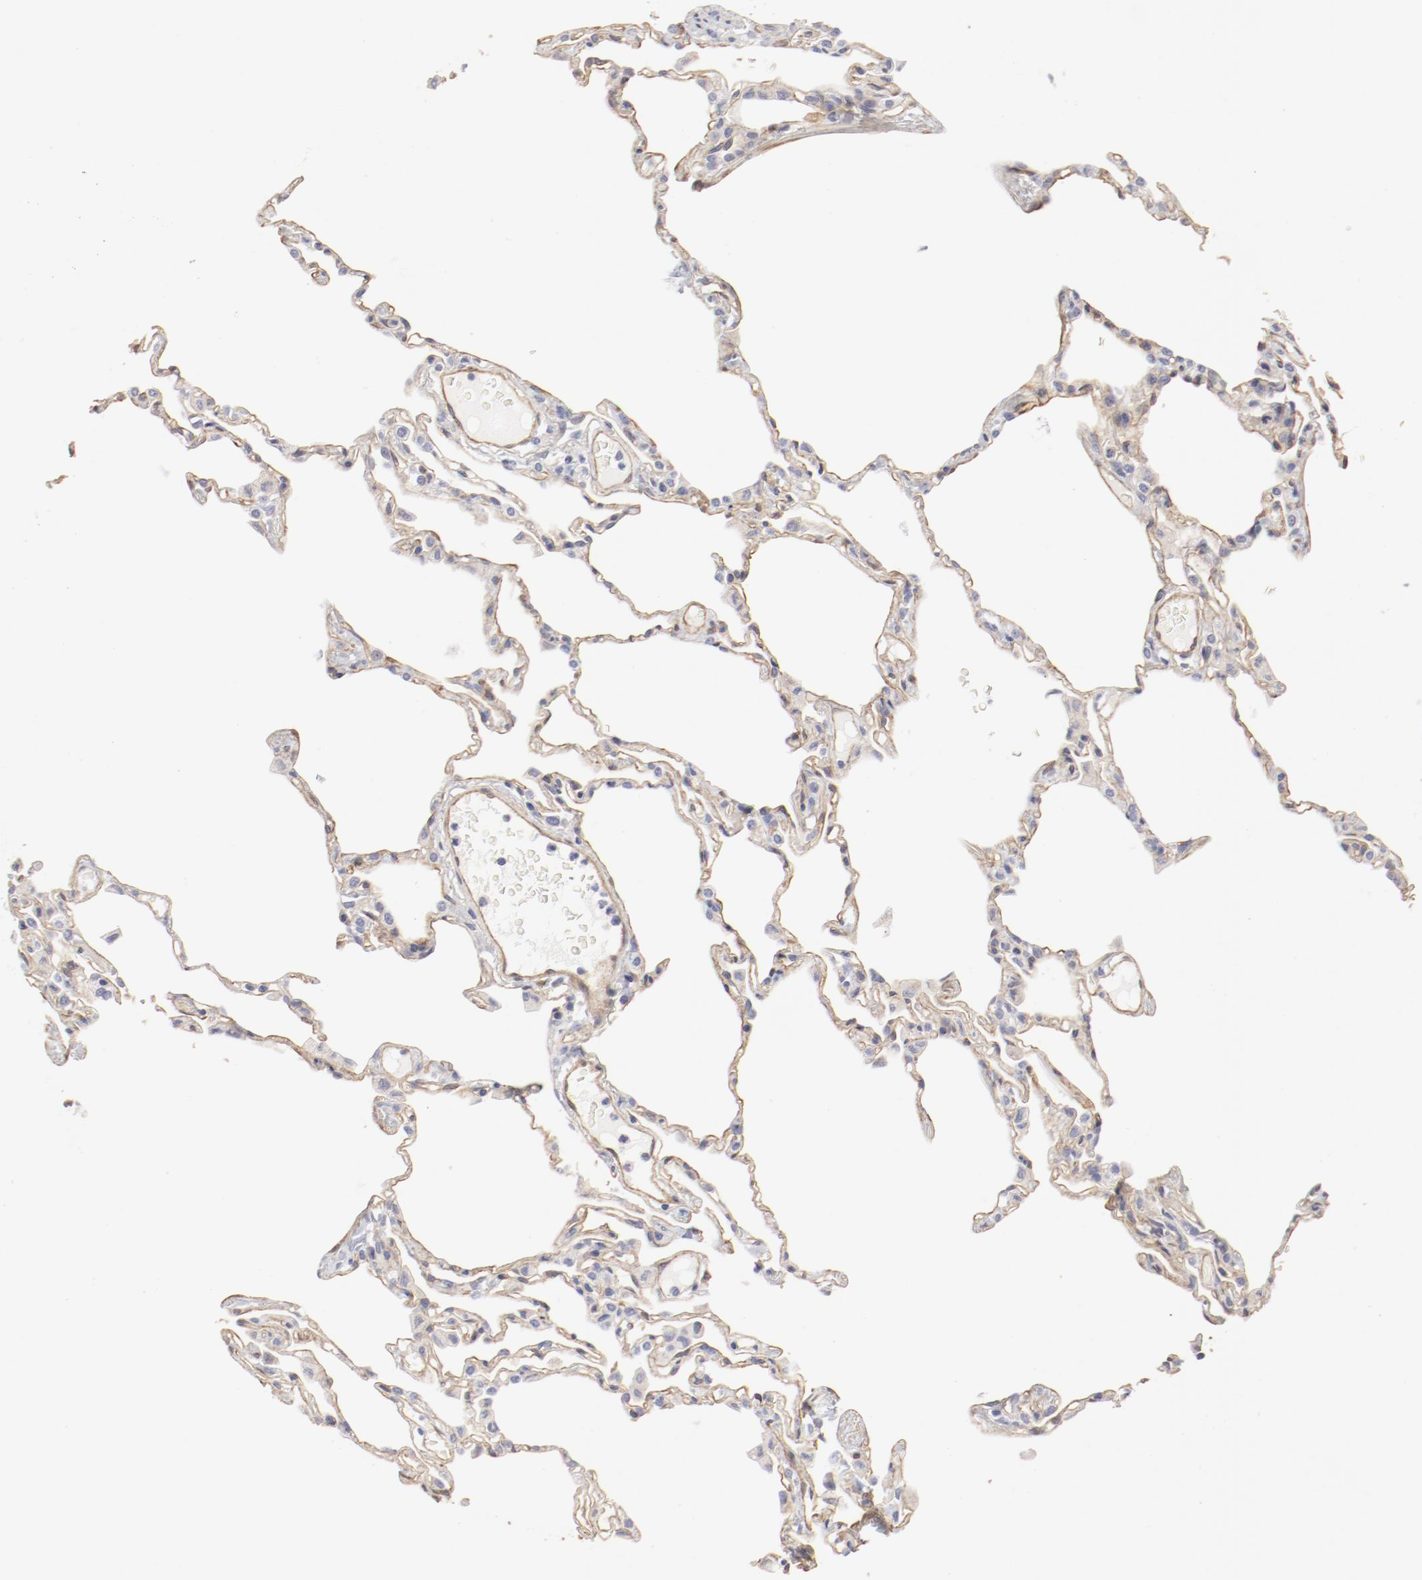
{"staining": {"intensity": "weak", "quantity": ">75%", "location": "cytoplasmic/membranous"}, "tissue": "lung", "cell_type": "Alveolar cells", "image_type": "normal", "snomed": [{"axis": "morphology", "description": "Normal tissue, NOS"}, {"axis": "topography", "description": "Lung"}], "caption": "Immunohistochemistry (IHC) micrograph of unremarkable lung stained for a protein (brown), which shows low levels of weak cytoplasmic/membranous staining in about >75% of alveolar cells.", "gene": "LAX1", "patient": {"sex": "female", "age": 49}}